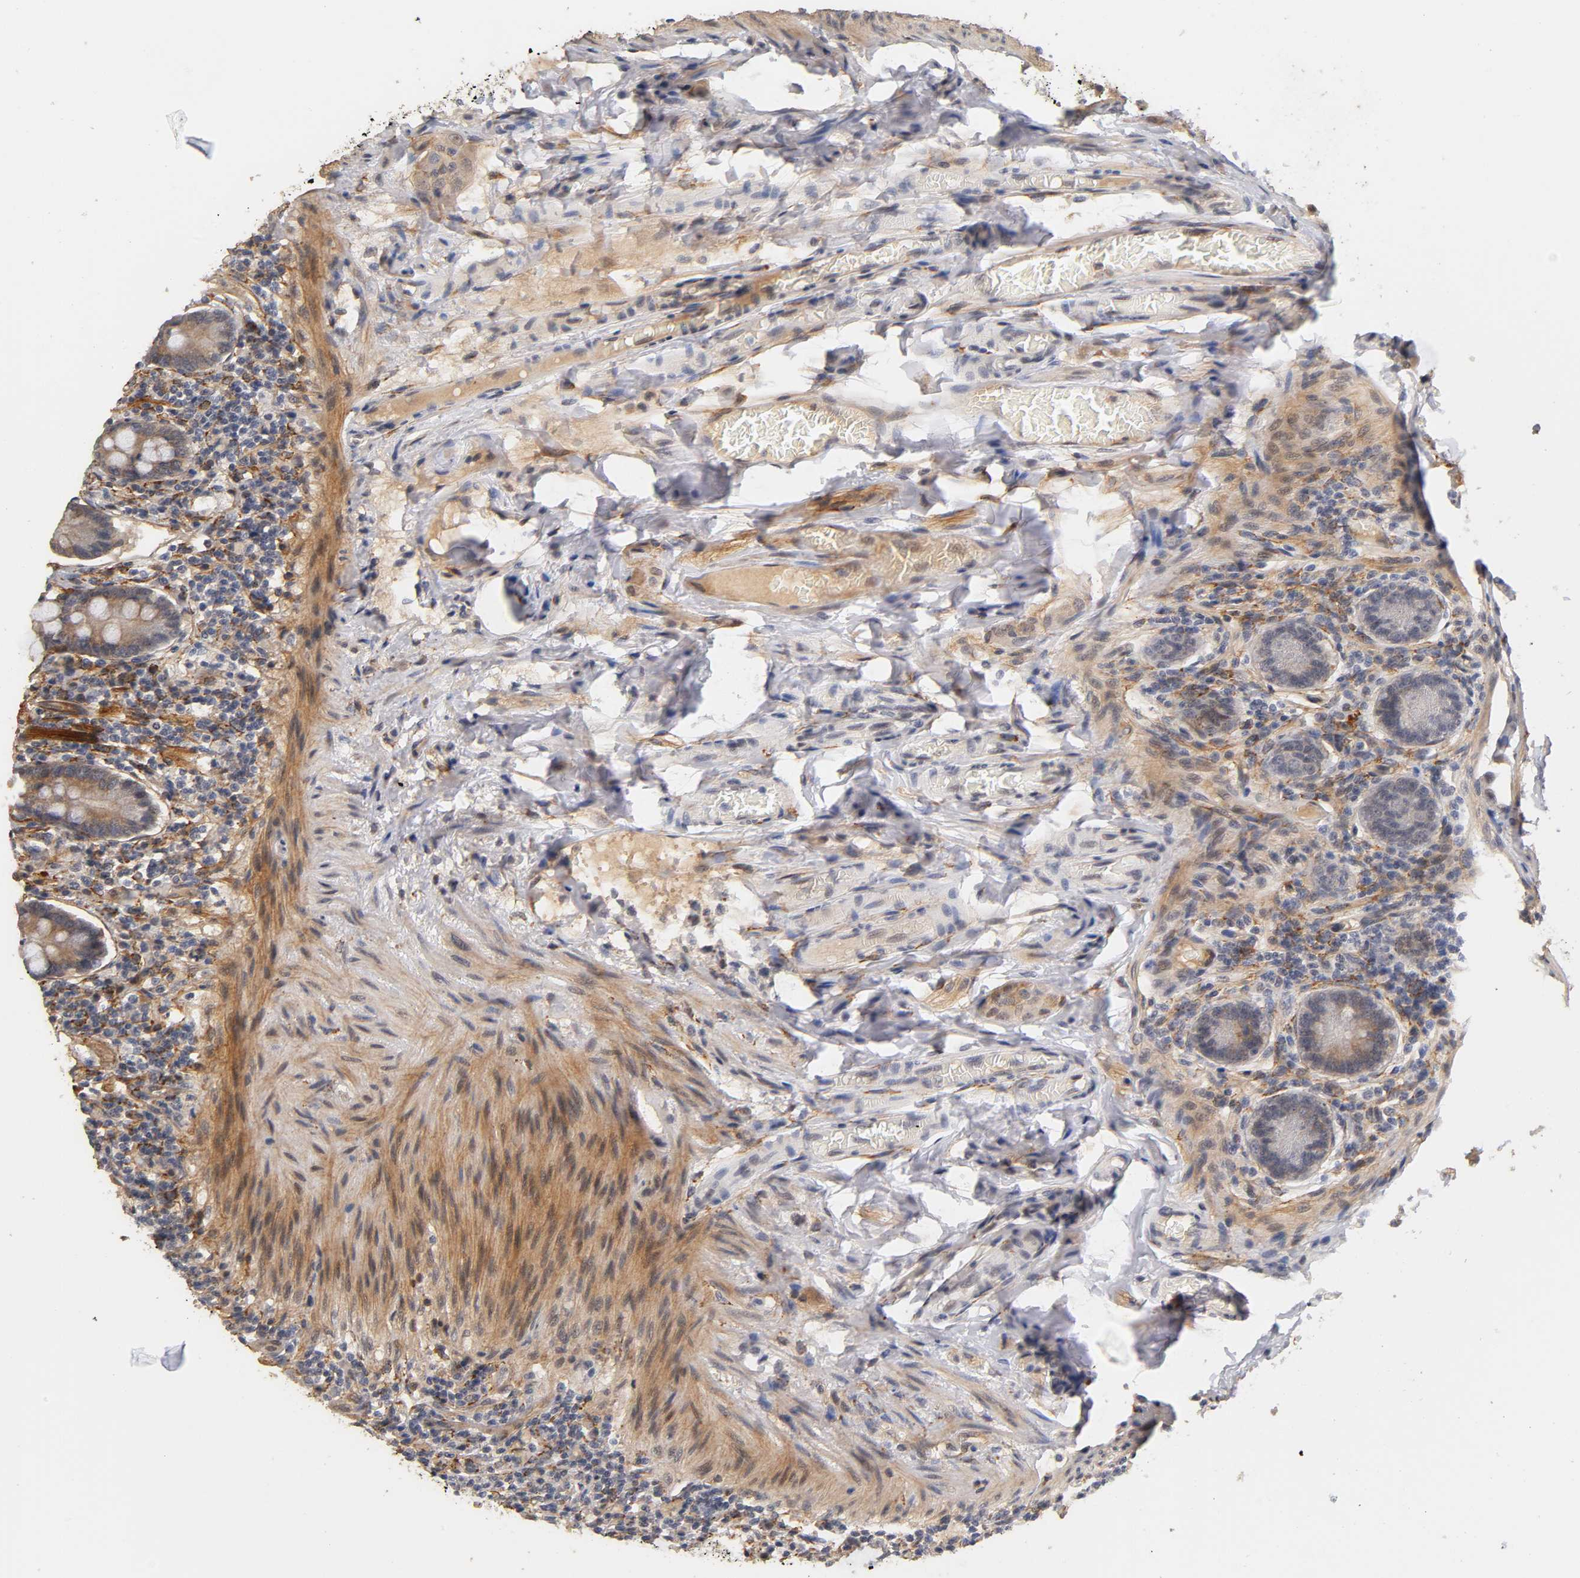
{"staining": {"intensity": "moderate", "quantity": "25%-75%", "location": "cytoplasmic/membranous"}, "tissue": "small intestine", "cell_type": "Glandular cells", "image_type": "normal", "snomed": [{"axis": "morphology", "description": "Normal tissue, NOS"}, {"axis": "topography", "description": "Small intestine"}], "caption": "IHC staining of normal small intestine, which shows medium levels of moderate cytoplasmic/membranous expression in approximately 25%-75% of glandular cells indicating moderate cytoplasmic/membranous protein staining. The staining was performed using DAB (brown) for protein detection and nuclei were counterstained in hematoxylin (blue).", "gene": "LAMB1", "patient": {"sex": "male", "age": 41}}